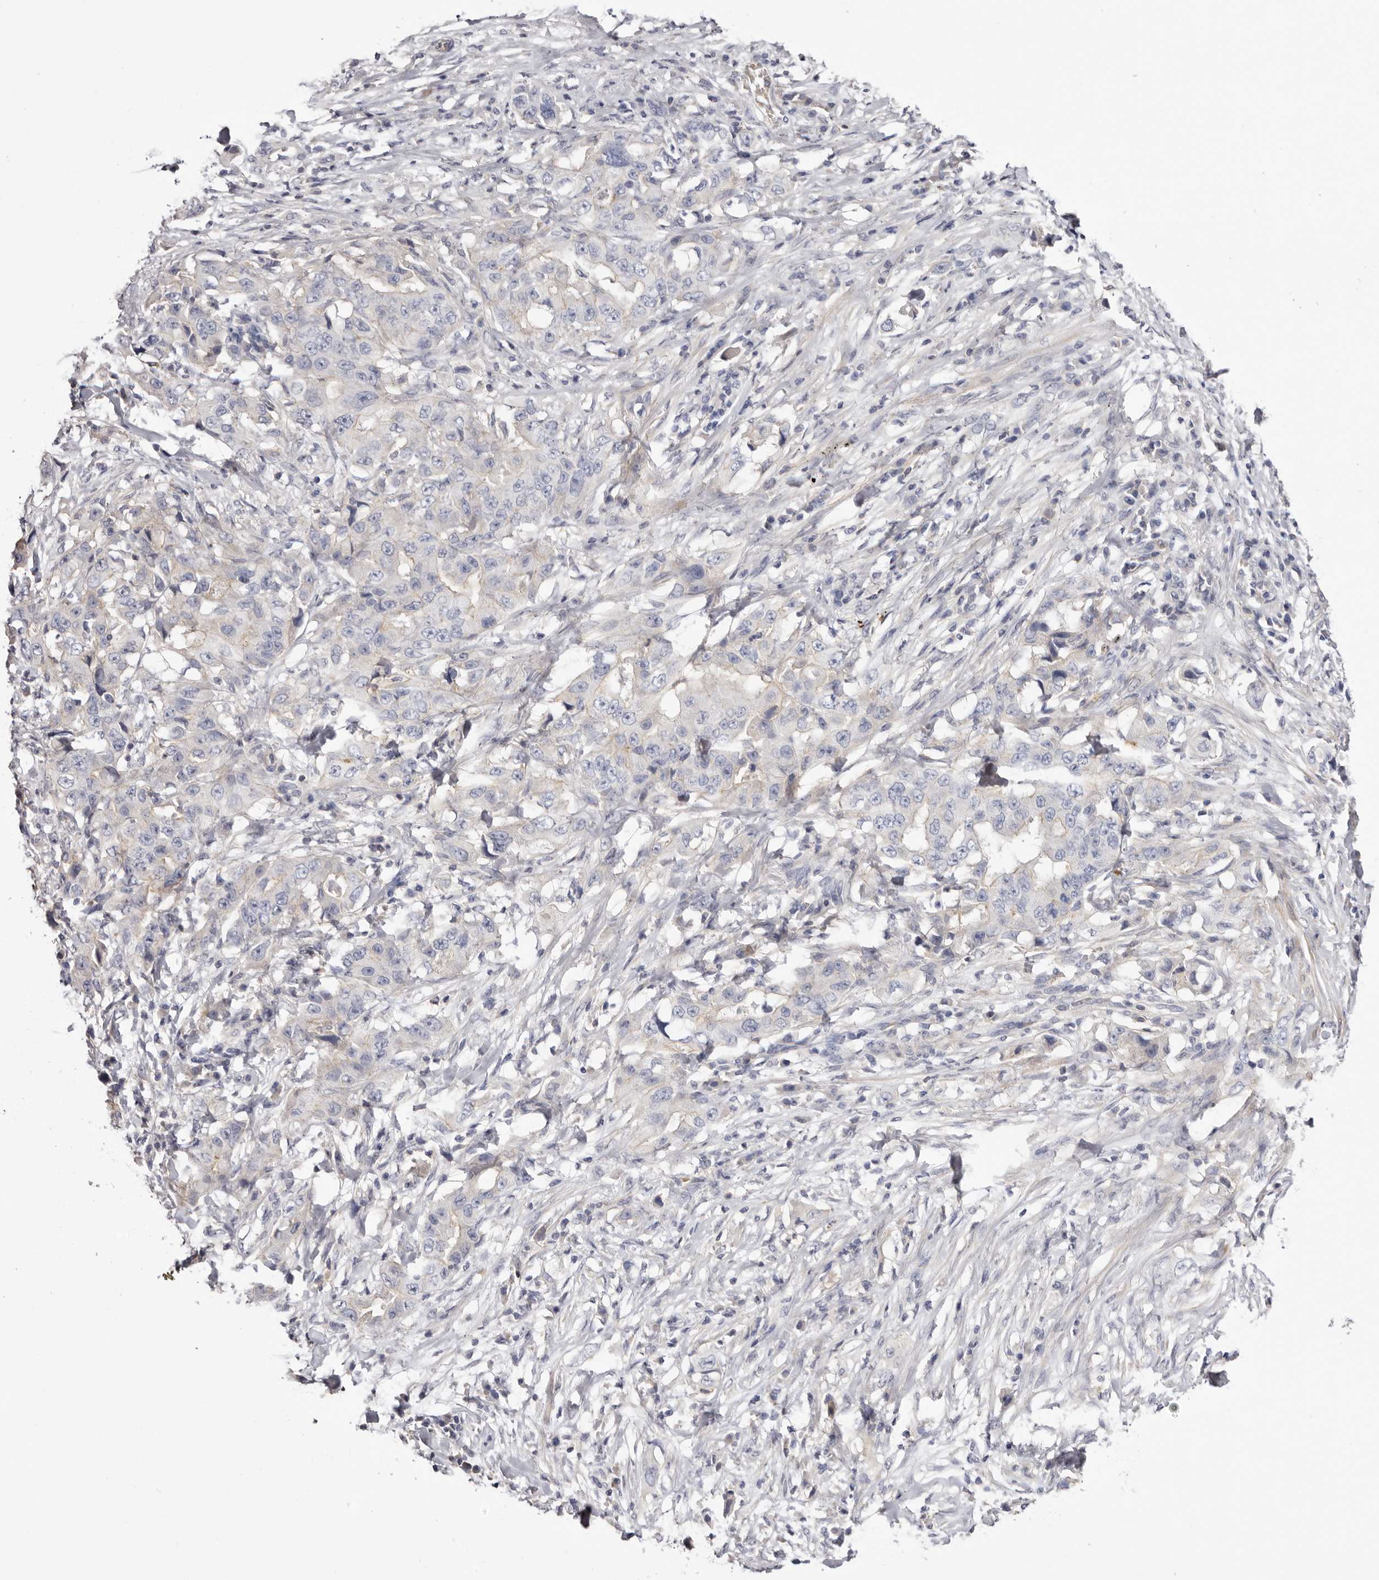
{"staining": {"intensity": "negative", "quantity": "none", "location": "none"}, "tissue": "lung cancer", "cell_type": "Tumor cells", "image_type": "cancer", "snomed": [{"axis": "morphology", "description": "Adenocarcinoma, NOS"}, {"axis": "topography", "description": "Lung"}], "caption": "Lung cancer (adenocarcinoma) stained for a protein using immunohistochemistry (IHC) displays no expression tumor cells.", "gene": "S1PR5", "patient": {"sex": "female", "age": 51}}